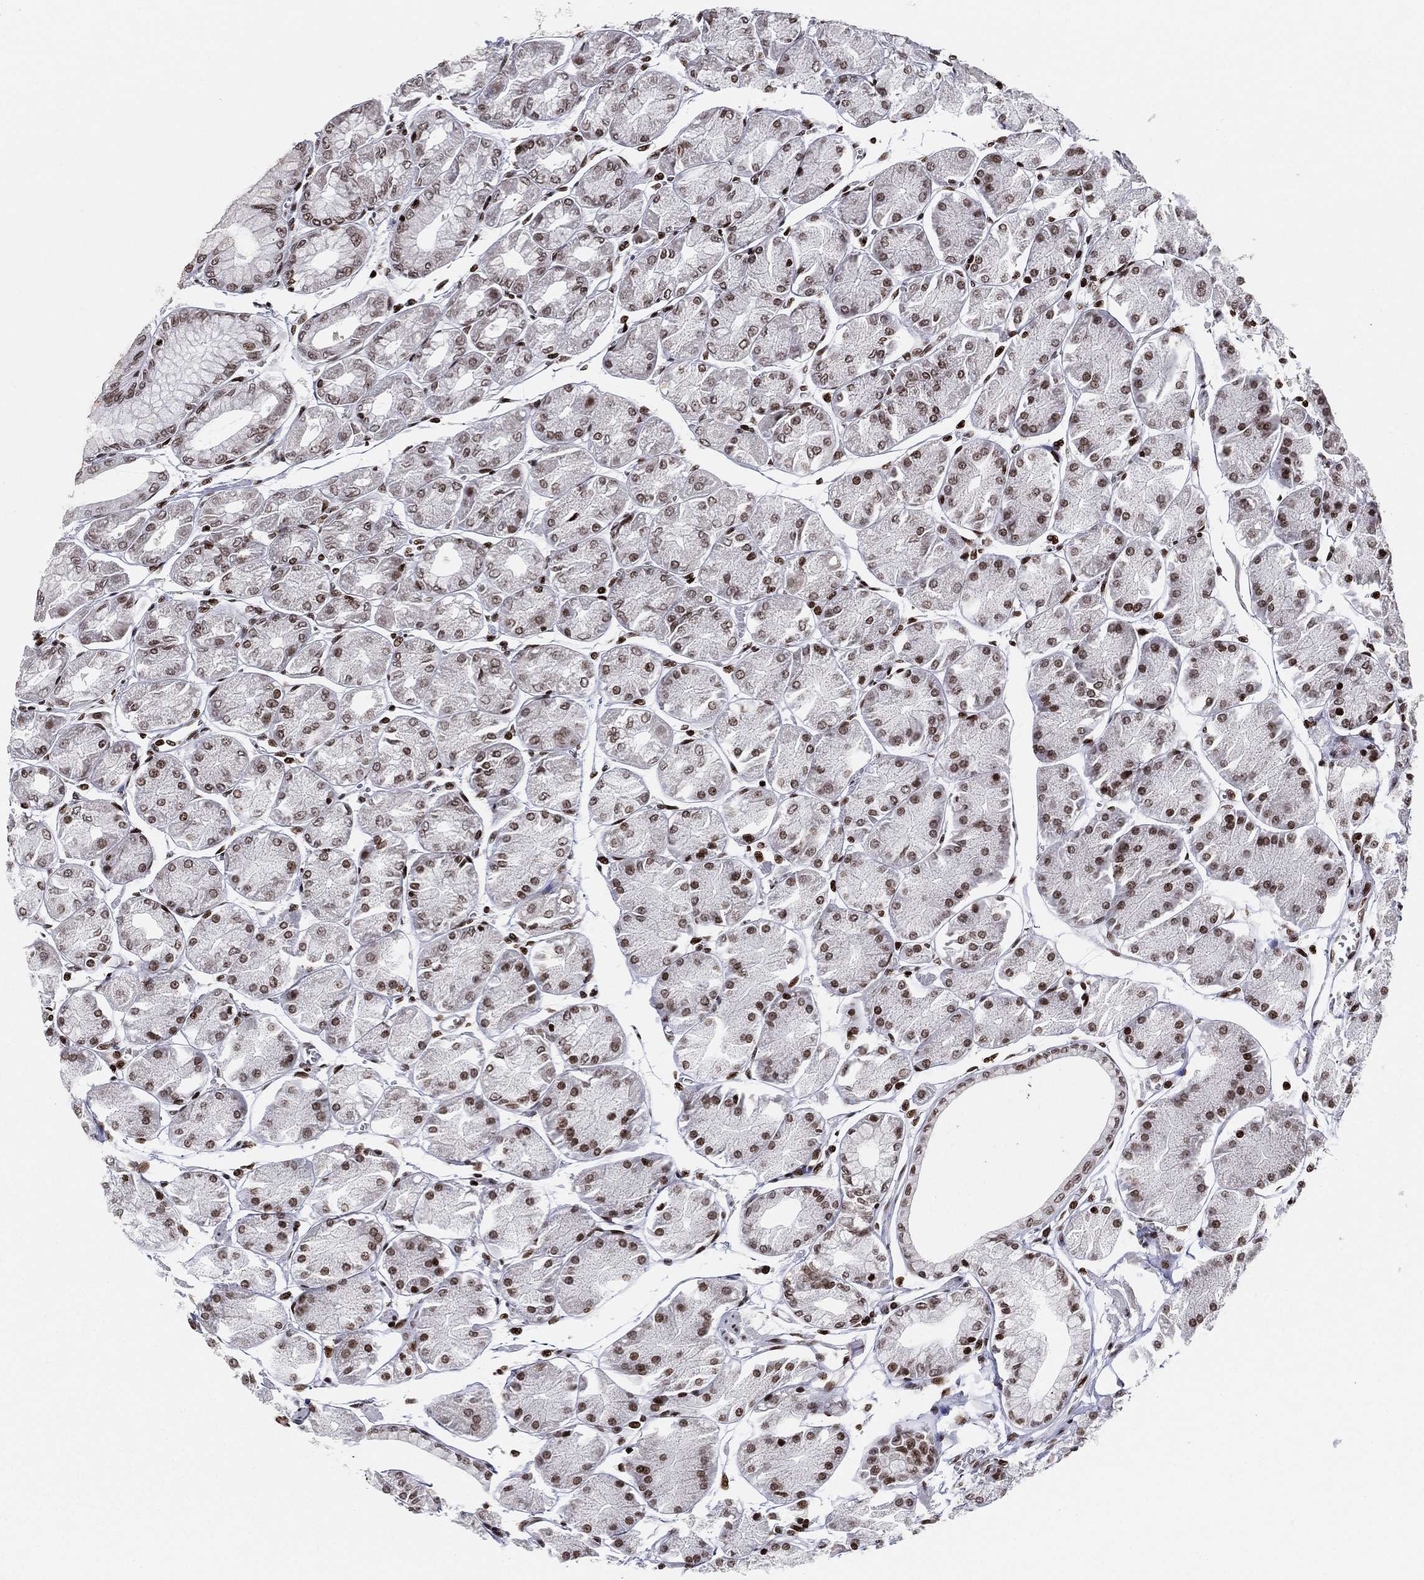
{"staining": {"intensity": "moderate", "quantity": ">75%", "location": "nuclear"}, "tissue": "stomach", "cell_type": "Glandular cells", "image_type": "normal", "snomed": [{"axis": "morphology", "description": "Normal tissue, NOS"}, {"axis": "topography", "description": "Stomach, upper"}], "caption": "Protein staining shows moderate nuclear staining in approximately >75% of glandular cells in benign stomach. The staining was performed using DAB (3,3'-diaminobenzidine) to visualize the protein expression in brown, while the nuclei were stained in blue with hematoxylin (Magnification: 20x).", "gene": "MFSD14A", "patient": {"sex": "male", "age": 60}}